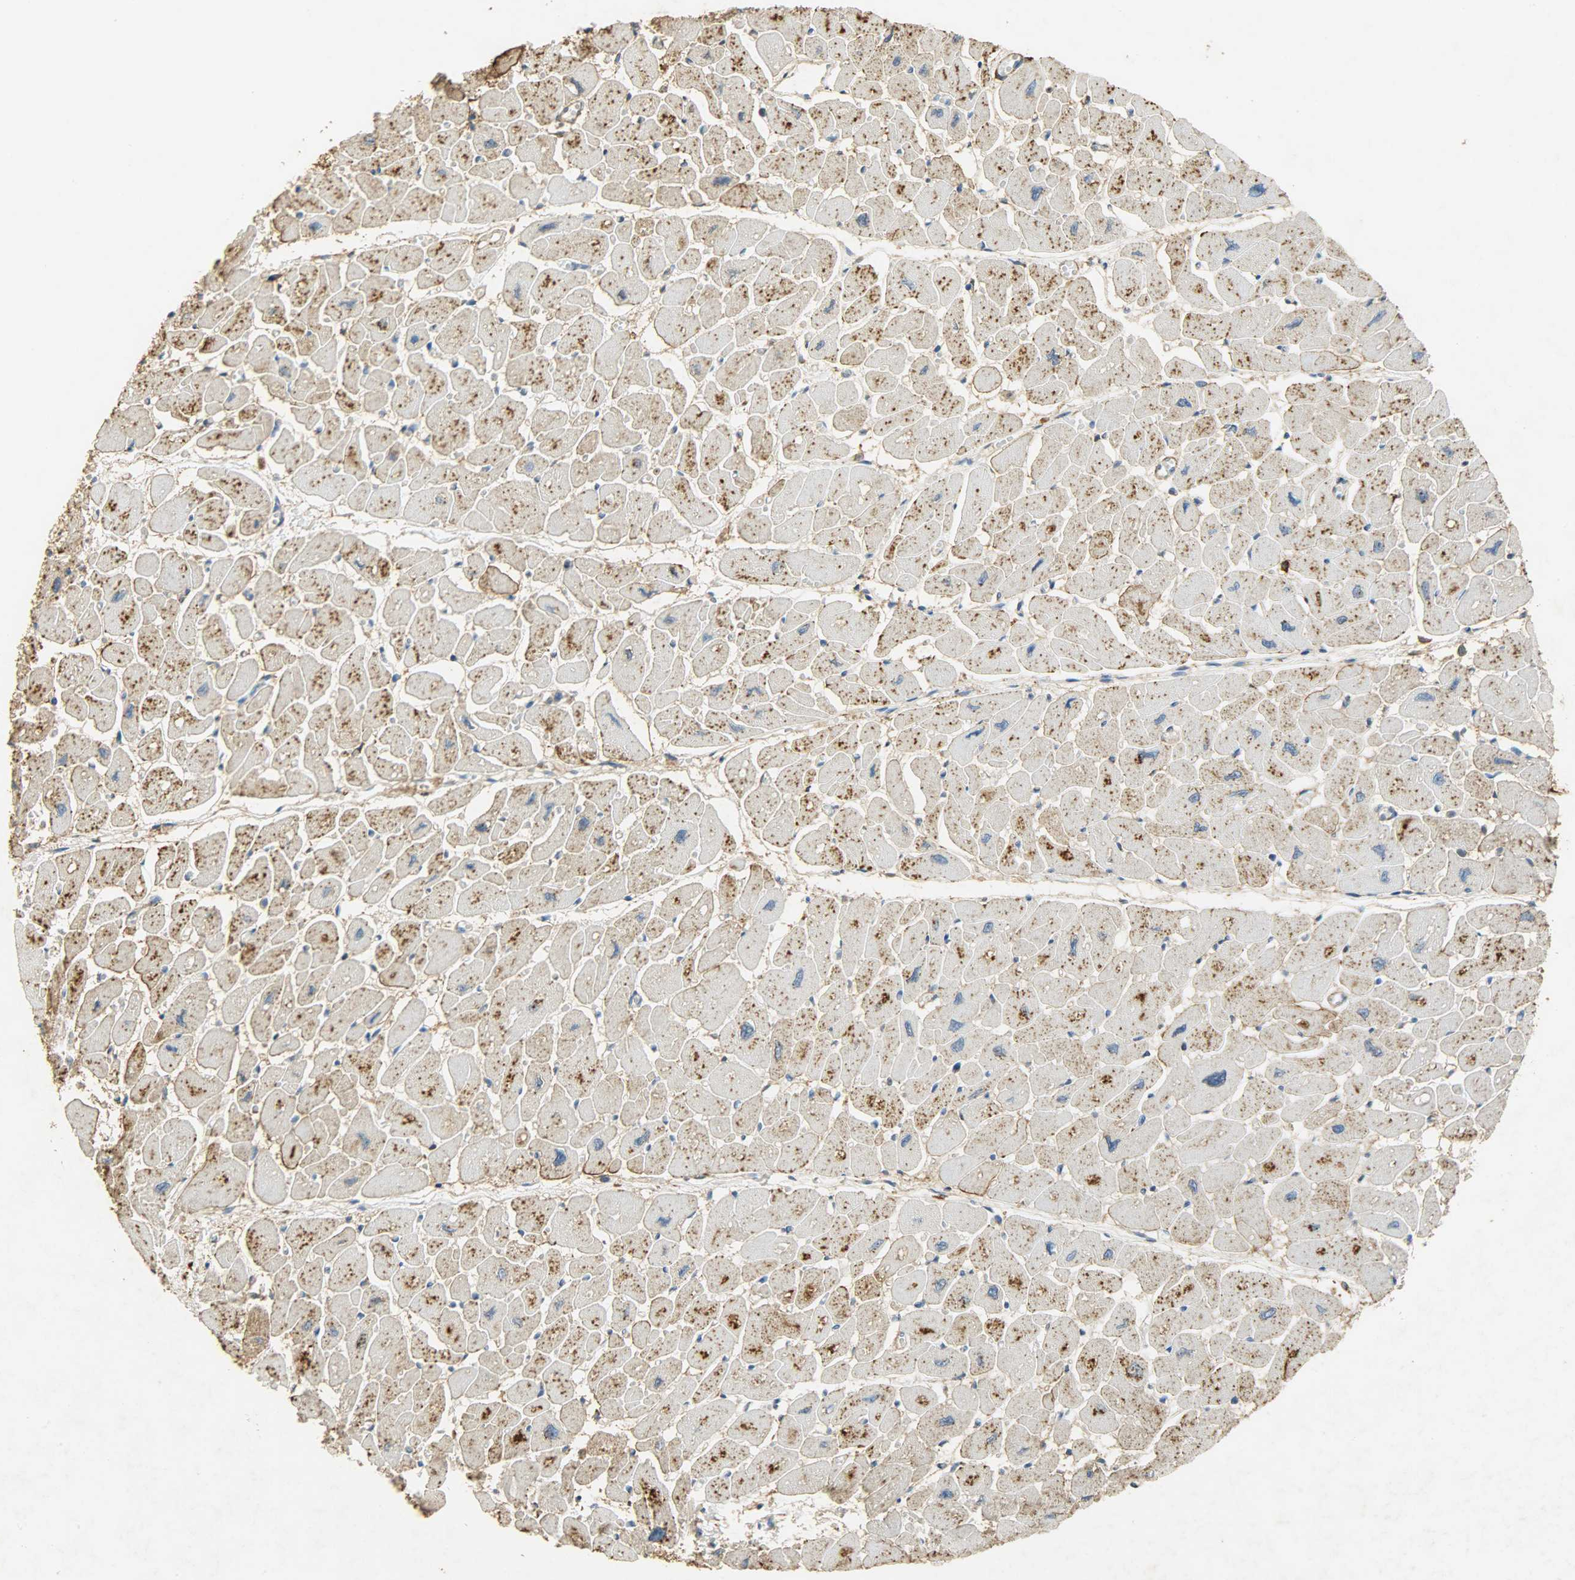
{"staining": {"intensity": "moderate", "quantity": ">75%", "location": "cytoplasmic/membranous"}, "tissue": "heart muscle", "cell_type": "Cardiomyocytes", "image_type": "normal", "snomed": [{"axis": "morphology", "description": "Normal tissue, NOS"}, {"axis": "topography", "description": "Heart"}], "caption": "Human heart muscle stained with a brown dye reveals moderate cytoplasmic/membranous positive staining in about >75% of cardiomyocytes.", "gene": "ANXA6", "patient": {"sex": "female", "age": 54}}